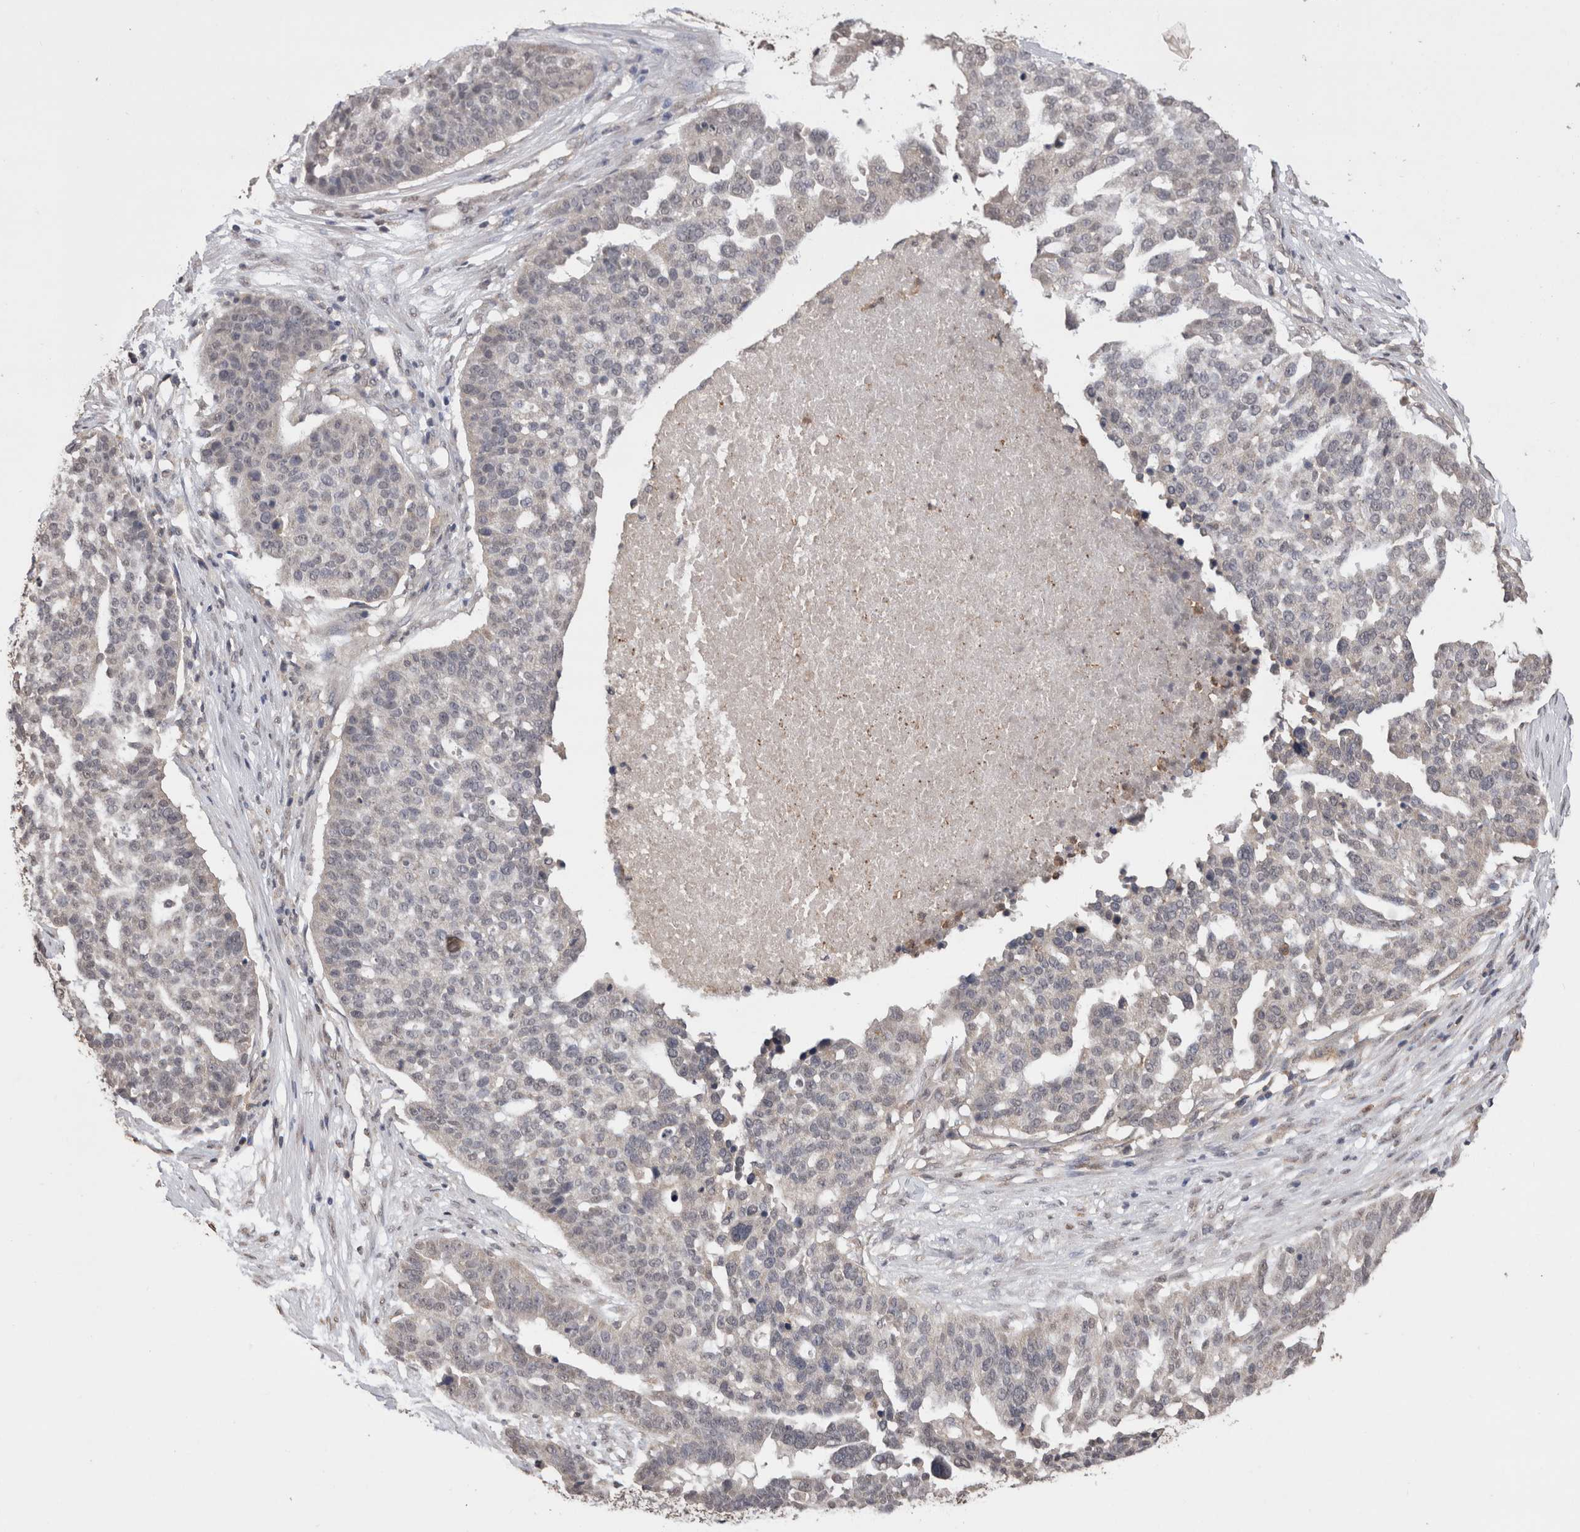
{"staining": {"intensity": "negative", "quantity": "none", "location": "none"}, "tissue": "ovarian cancer", "cell_type": "Tumor cells", "image_type": "cancer", "snomed": [{"axis": "morphology", "description": "Cystadenocarcinoma, serous, NOS"}, {"axis": "topography", "description": "Ovary"}], "caption": "Immunohistochemistry (IHC) of ovarian cancer shows no positivity in tumor cells. Brightfield microscopy of IHC stained with DAB (brown) and hematoxylin (blue), captured at high magnification.", "gene": "GRK5", "patient": {"sex": "female", "age": 59}}